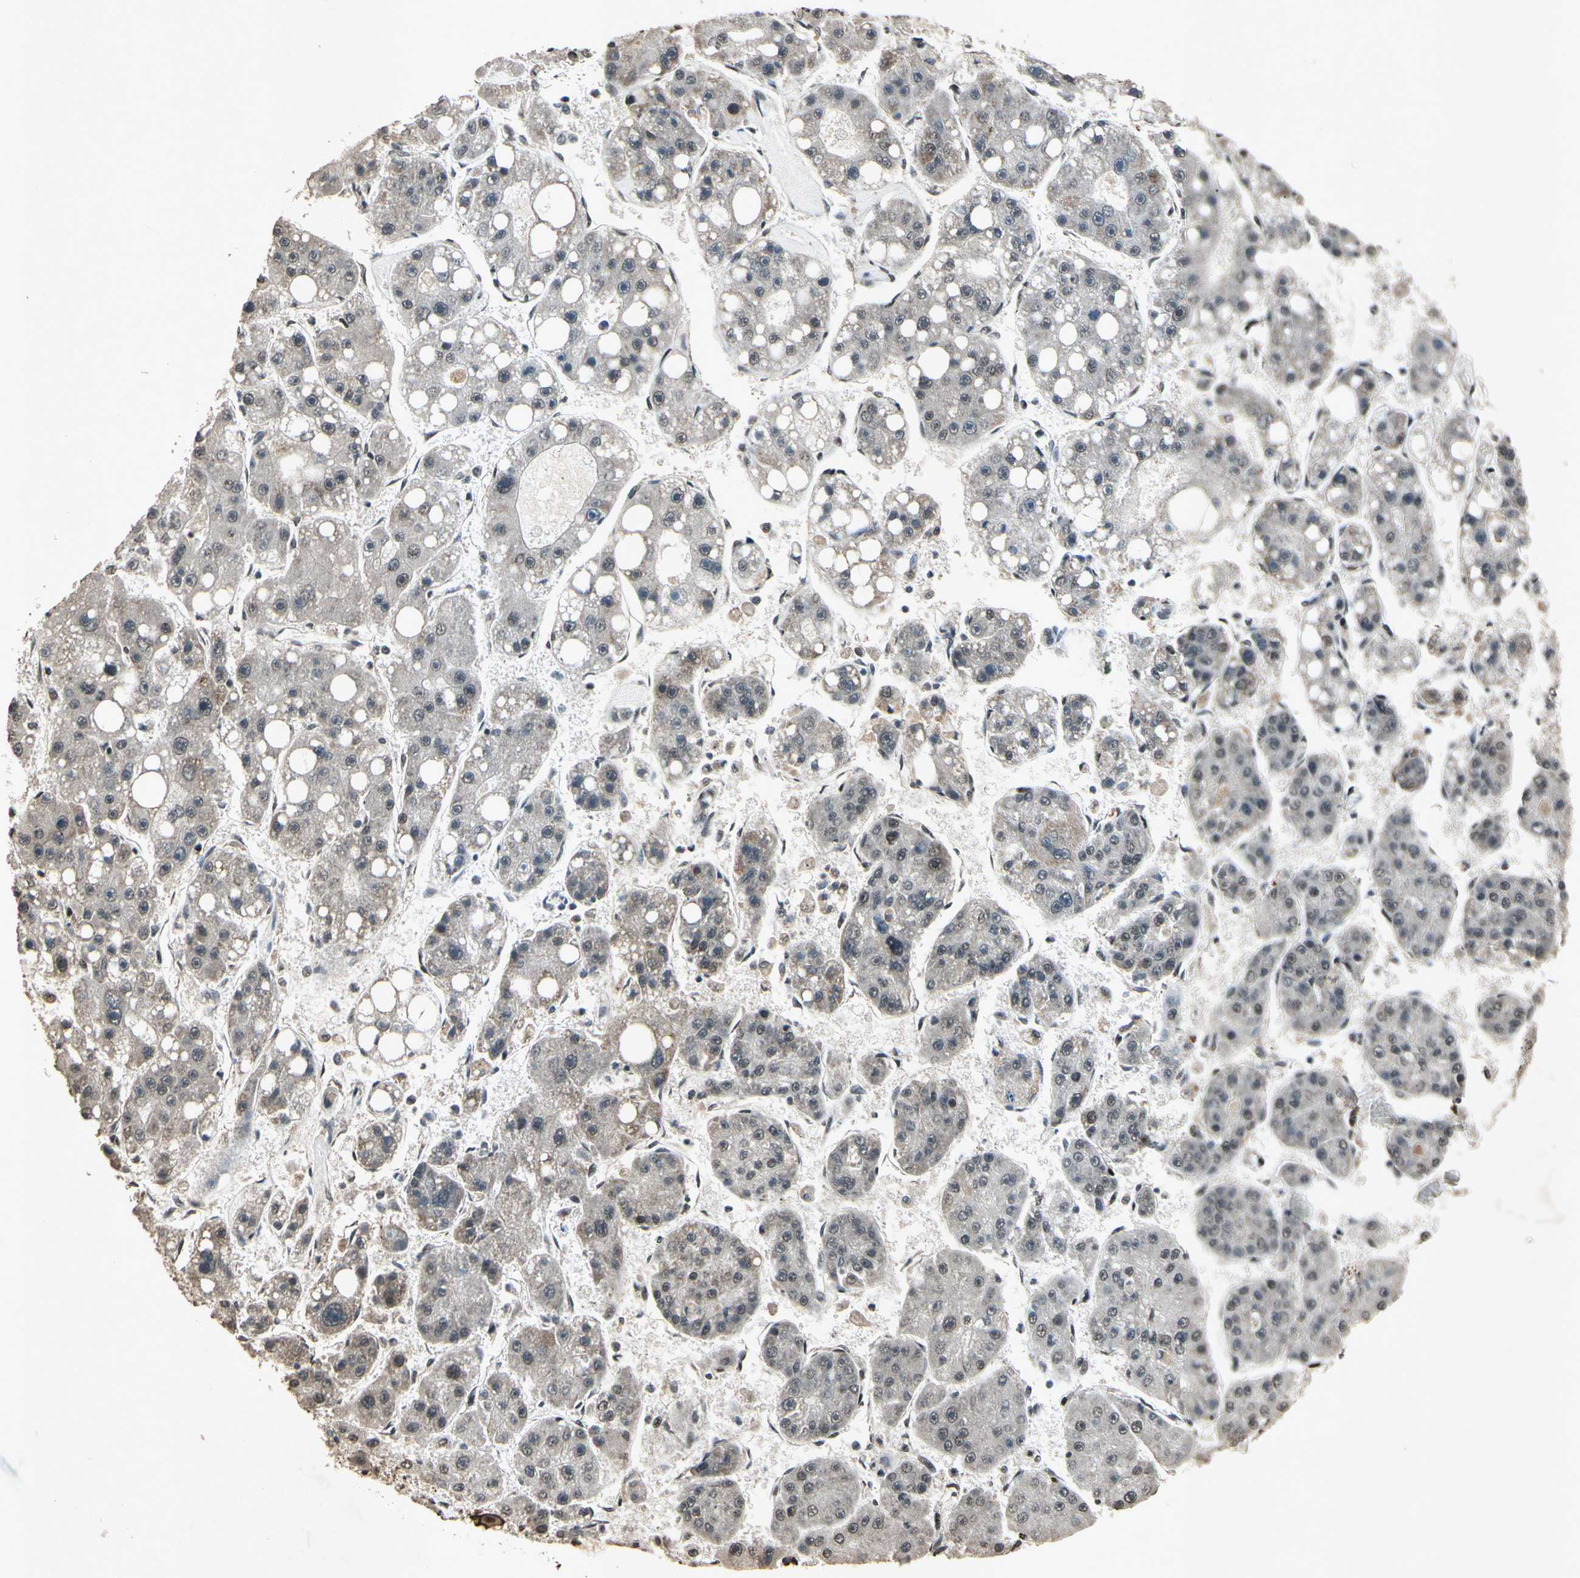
{"staining": {"intensity": "weak", "quantity": "25%-75%", "location": "nuclear"}, "tissue": "liver cancer", "cell_type": "Tumor cells", "image_type": "cancer", "snomed": [{"axis": "morphology", "description": "Carcinoma, Hepatocellular, NOS"}, {"axis": "topography", "description": "Liver"}], "caption": "Hepatocellular carcinoma (liver) stained with a brown dye shows weak nuclear positive staining in about 25%-75% of tumor cells.", "gene": "TBX2", "patient": {"sex": "female", "age": 61}}